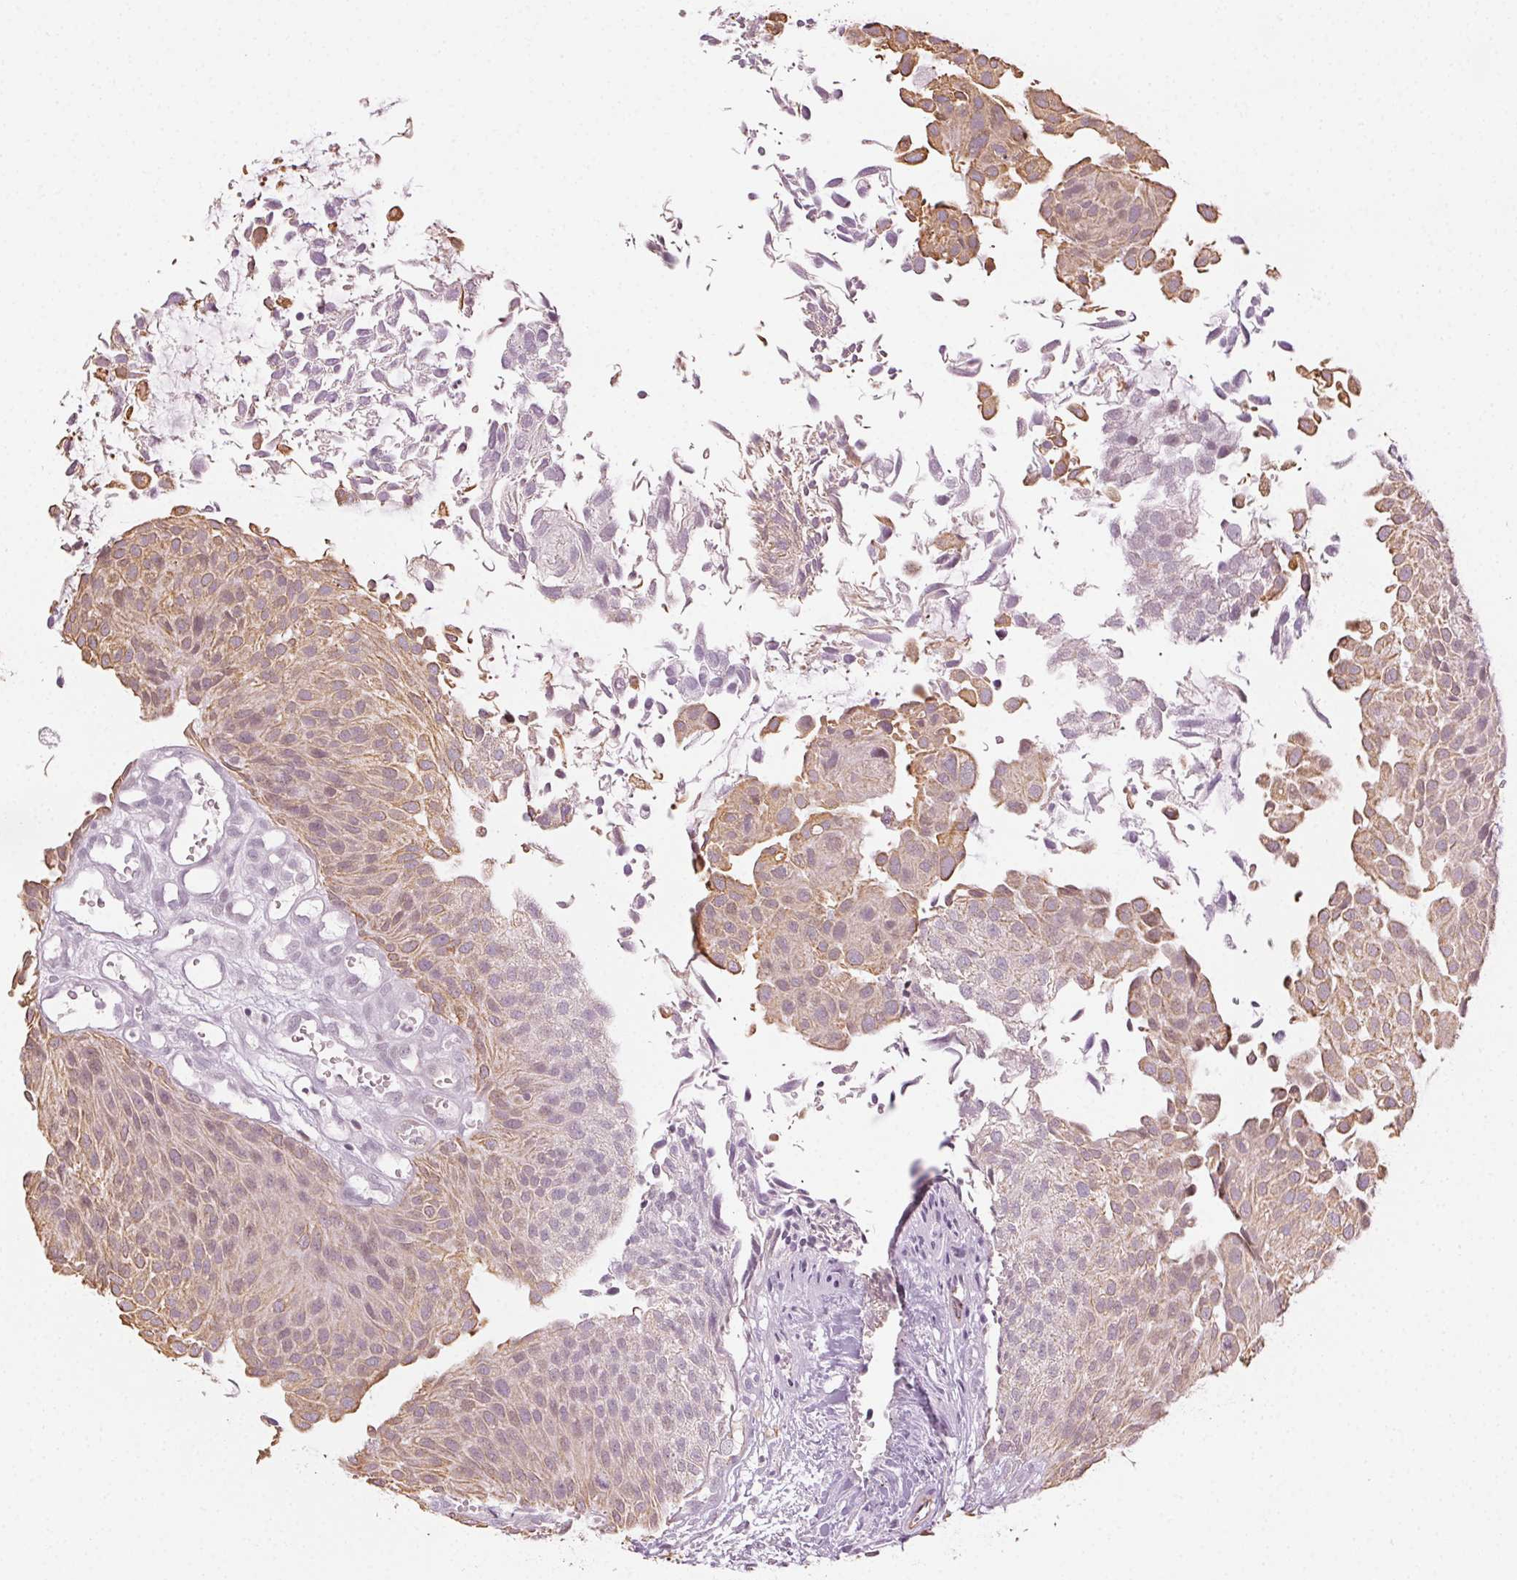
{"staining": {"intensity": "weak", "quantity": "25%-75%", "location": "cytoplasmic/membranous"}, "tissue": "urothelial cancer", "cell_type": "Tumor cells", "image_type": "cancer", "snomed": [{"axis": "morphology", "description": "Urothelial carcinoma, NOS"}, {"axis": "topography", "description": "Urinary bladder"}], "caption": "This image shows IHC staining of human urothelial cancer, with low weak cytoplasmic/membranous expression in approximately 25%-75% of tumor cells.", "gene": "AIF1L", "patient": {"sex": "male", "age": 84}}